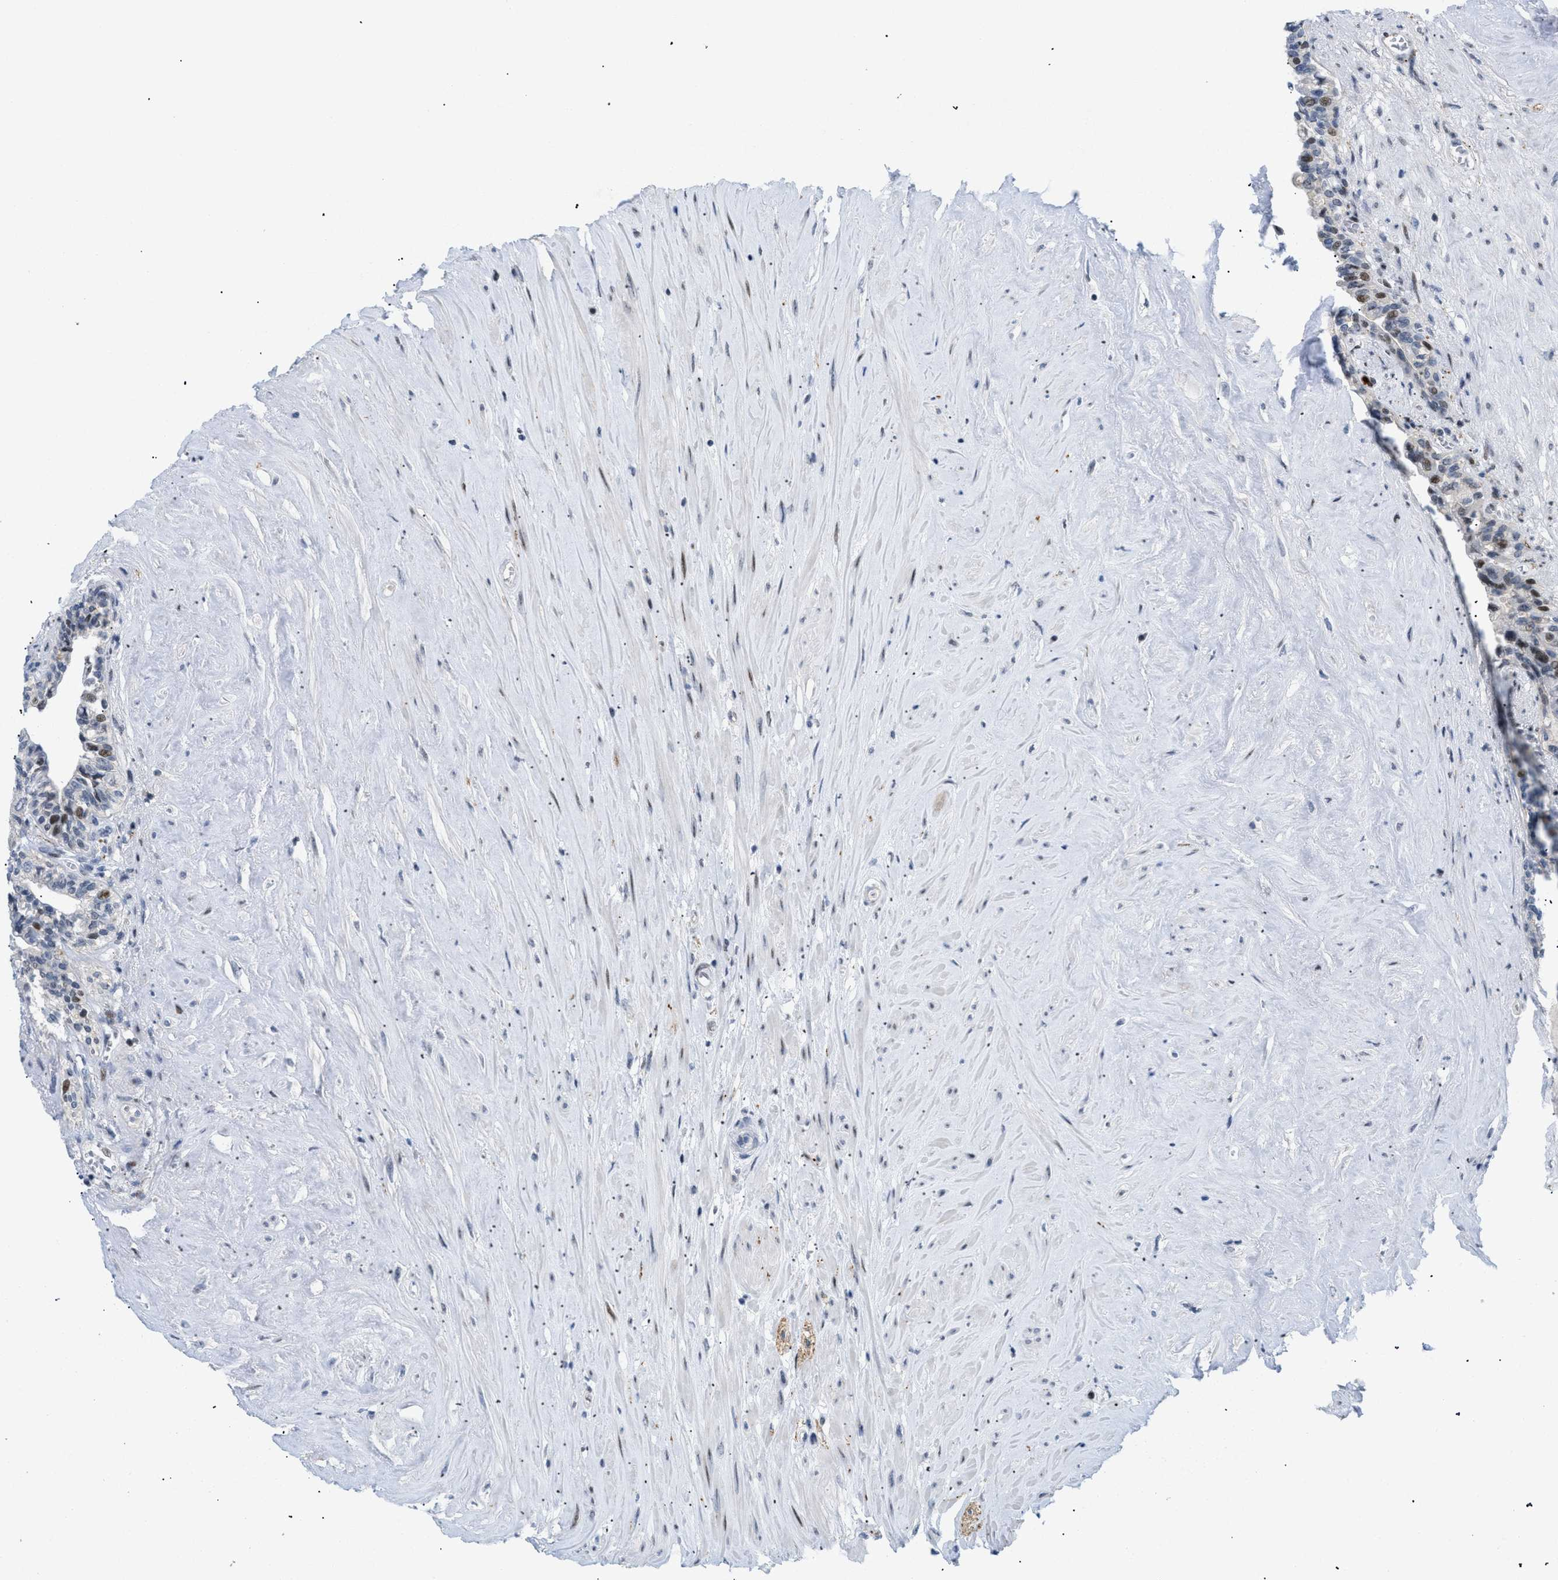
{"staining": {"intensity": "moderate", "quantity": "<25%", "location": "nuclear"}, "tissue": "seminal vesicle", "cell_type": "Glandular cells", "image_type": "normal", "snomed": [{"axis": "morphology", "description": "Normal tissue, NOS"}, {"axis": "topography", "description": "Seminal veicle"}], "caption": "DAB immunohistochemical staining of benign seminal vesicle displays moderate nuclear protein positivity in about <25% of glandular cells. (DAB IHC with brightfield microscopy, high magnification).", "gene": "MED1", "patient": {"sex": "male", "age": 63}}